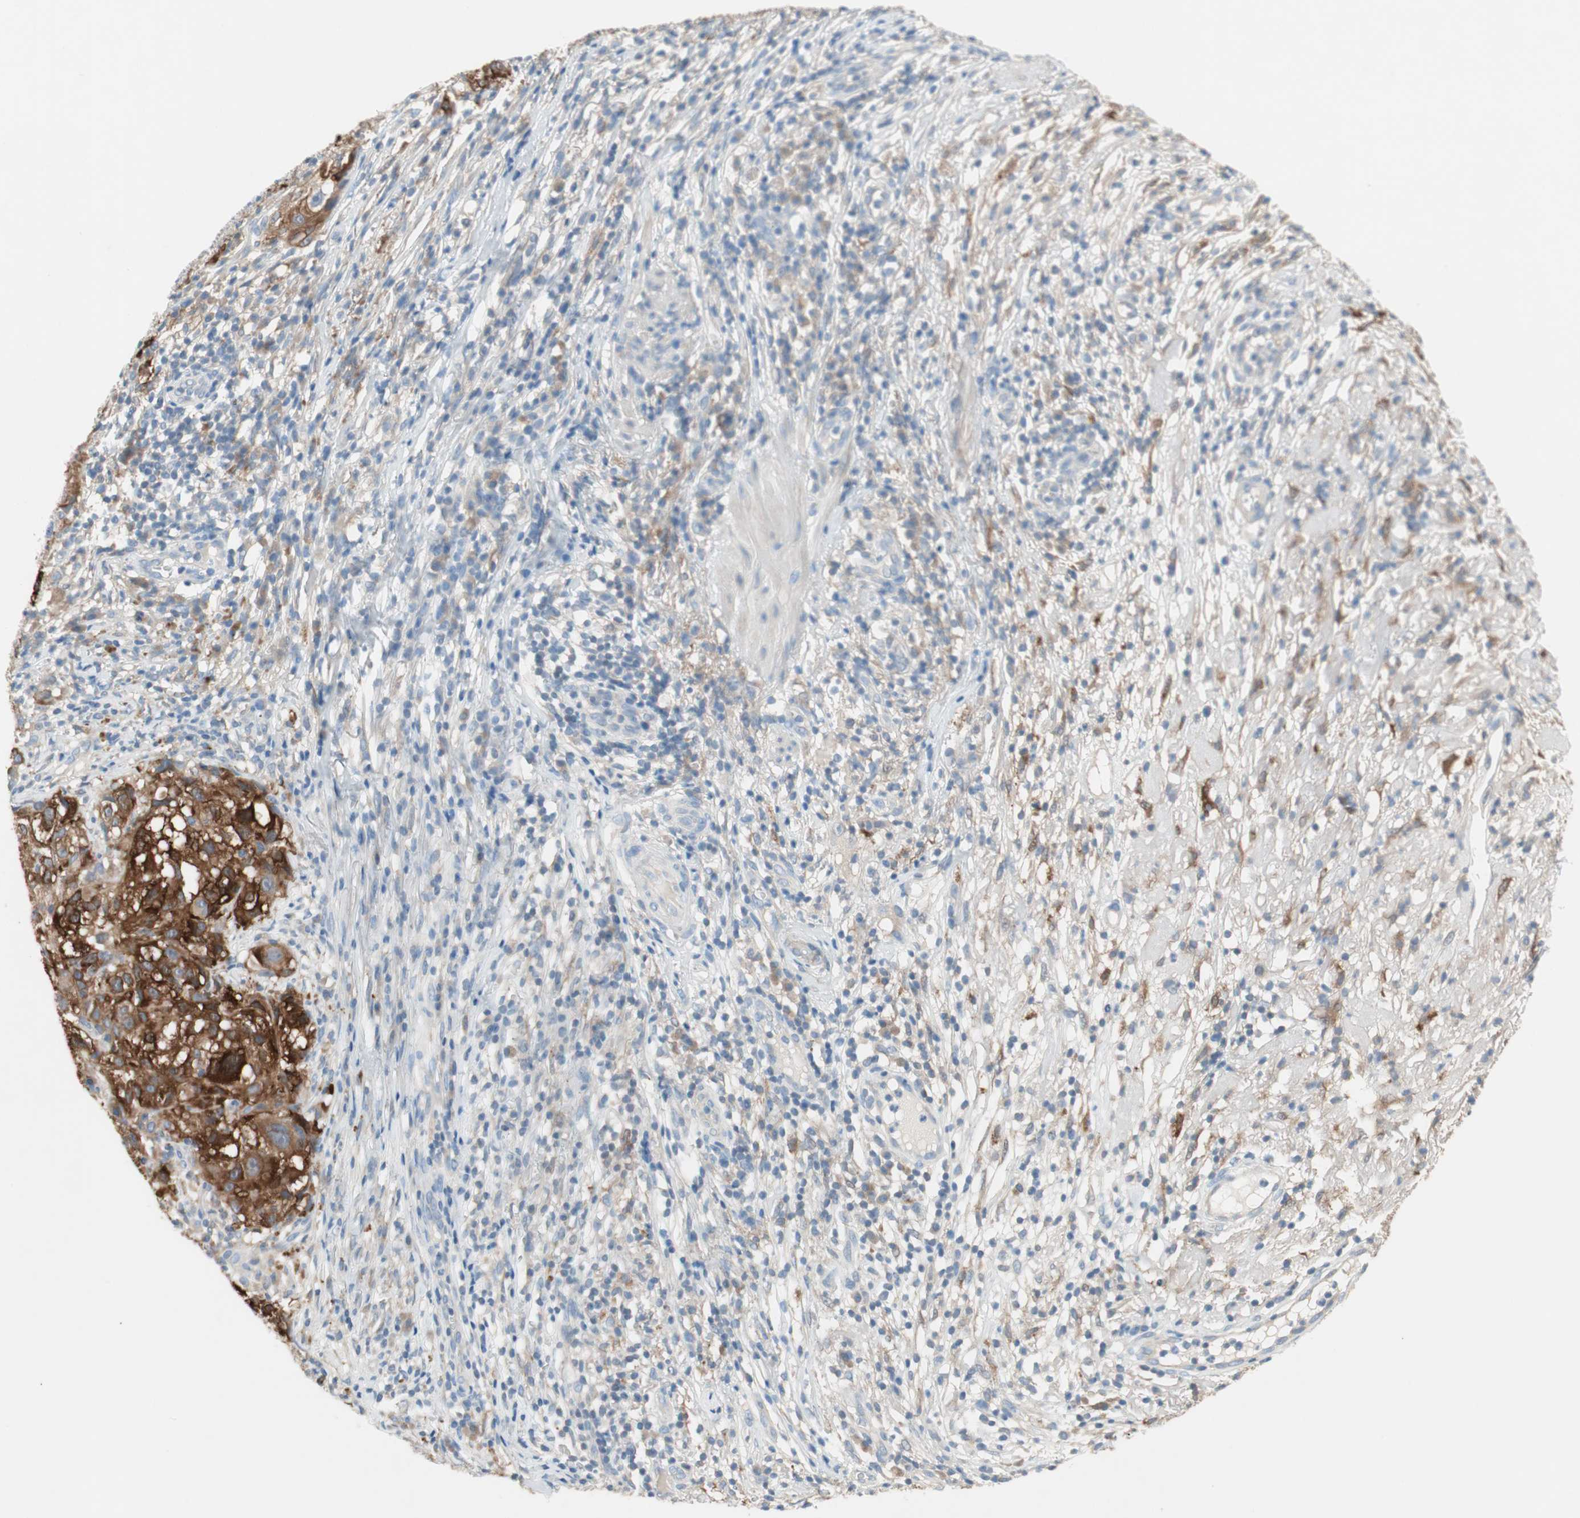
{"staining": {"intensity": "strong", "quantity": ">75%", "location": "cytoplasmic/membranous"}, "tissue": "melanoma", "cell_type": "Tumor cells", "image_type": "cancer", "snomed": [{"axis": "morphology", "description": "Necrosis, NOS"}, {"axis": "morphology", "description": "Malignant melanoma, NOS"}, {"axis": "topography", "description": "Skin"}], "caption": "Brown immunohistochemical staining in melanoma demonstrates strong cytoplasmic/membranous expression in approximately >75% of tumor cells.", "gene": "GLUL", "patient": {"sex": "female", "age": 87}}